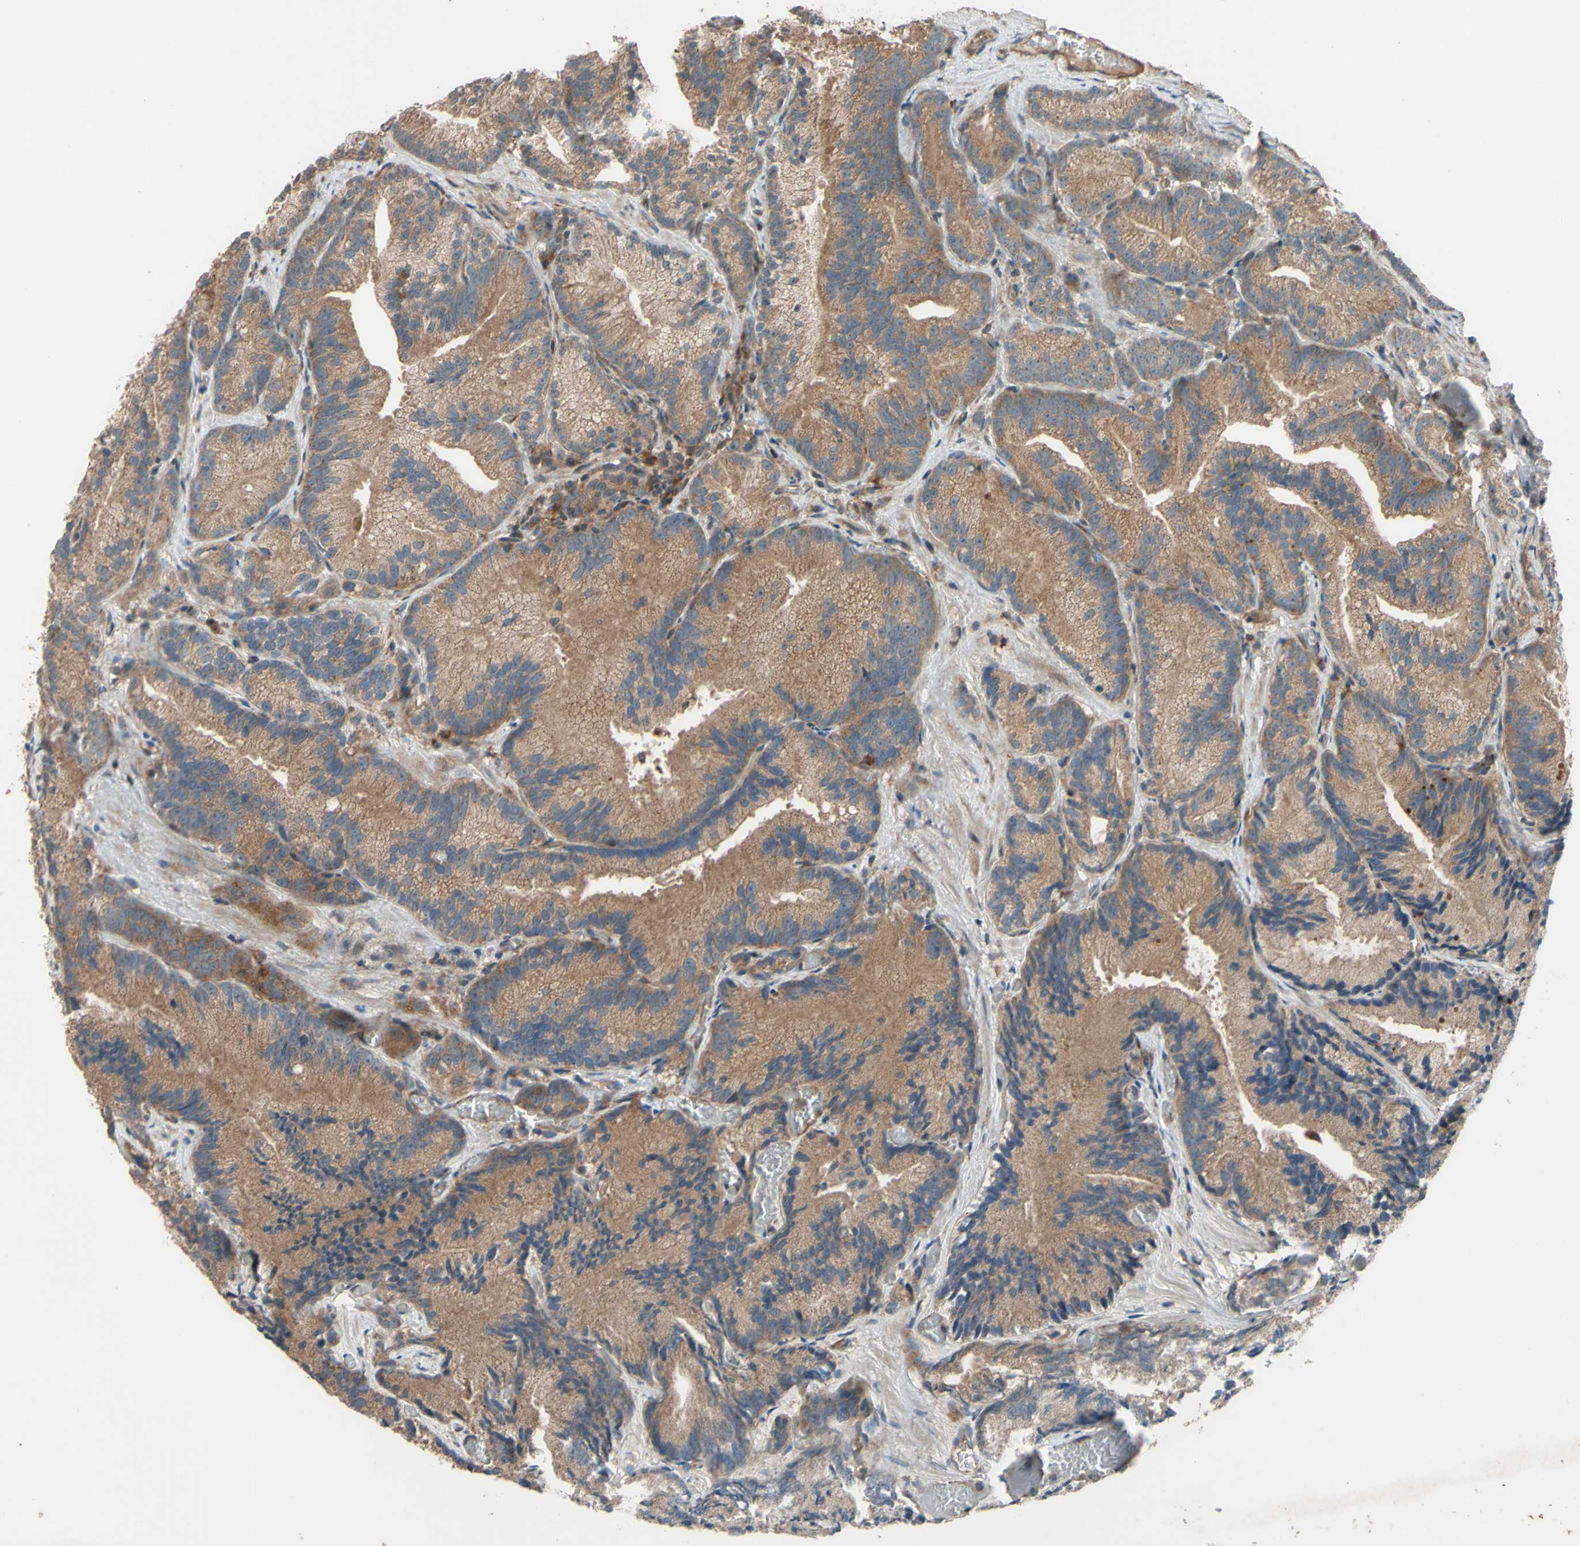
{"staining": {"intensity": "moderate", "quantity": ">75%", "location": "cytoplasmic/membranous"}, "tissue": "prostate cancer", "cell_type": "Tumor cells", "image_type": "cancer", "snomed": [{"axis": "morphology", "description": "Adenocarcinoma, Low grade"}, {"axis": "topography", "description": "Prostate"}], "caption": "About >75% of tumor cells in prostate cancer display moderate cytoplasmic/membranous protein expression as visualized by brown immunohistochemical staining.", "gene": "SHROOM4", "patient": {"sex": "male", "age": 89}}